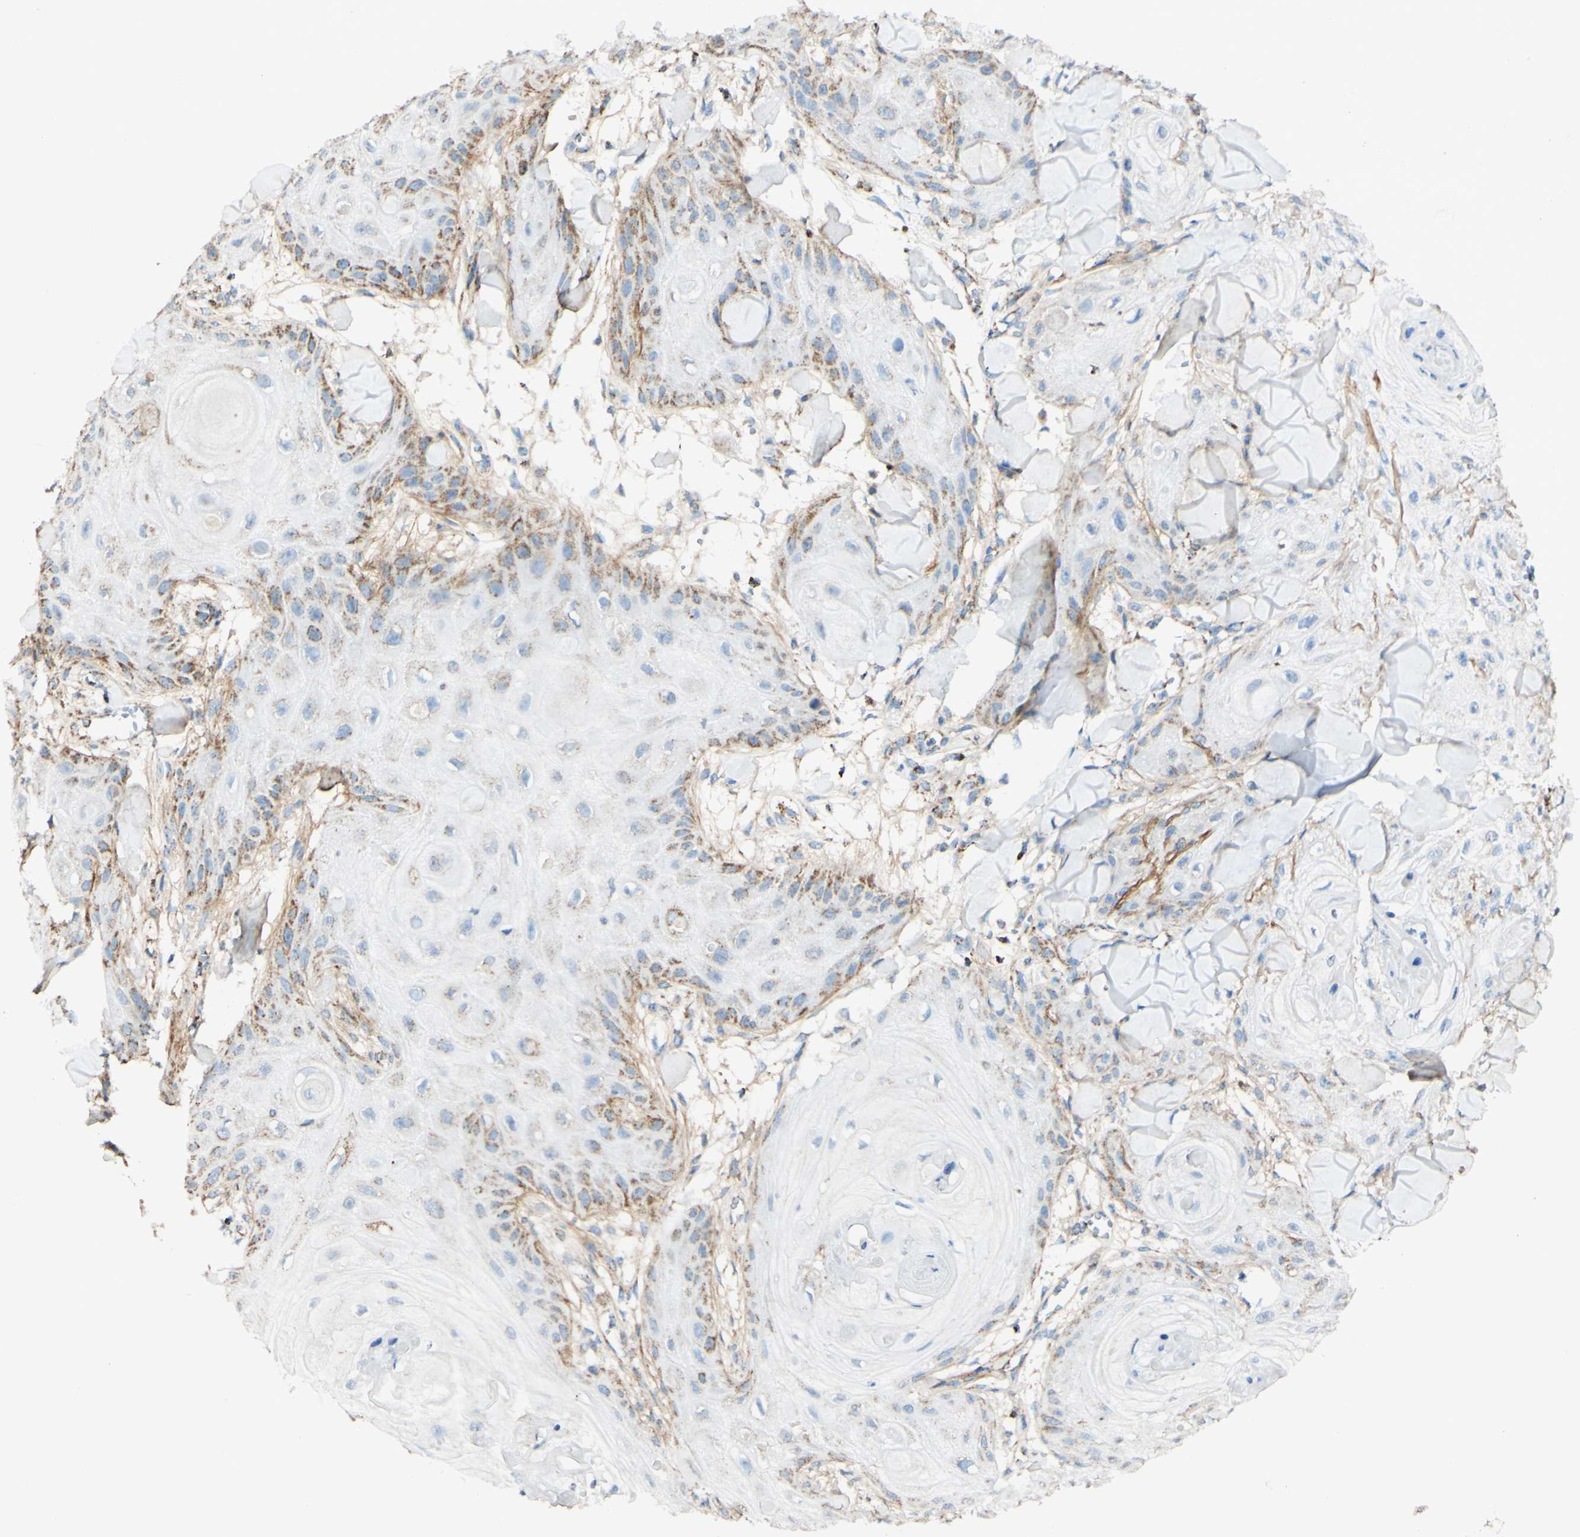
{"staining": {"intensity": "weak", "quantity": "<25%", "location": "cytoplasmic/membranous"}, "tissue": "skin cancer", "cell_type": "Tumor cells", "image_type": "cancer", "snomed": [{"axis": "morphology", "description": "Squamous cell carcinoma, NOS"}, {"axis": "topography", "description": "Skin"}], "caption": "Tumor cells are negative for brown protein staining in squamous cell carcinoma (skin).", "gene": "OXCT1", "patient": {"sex": "male", "age": 74}}